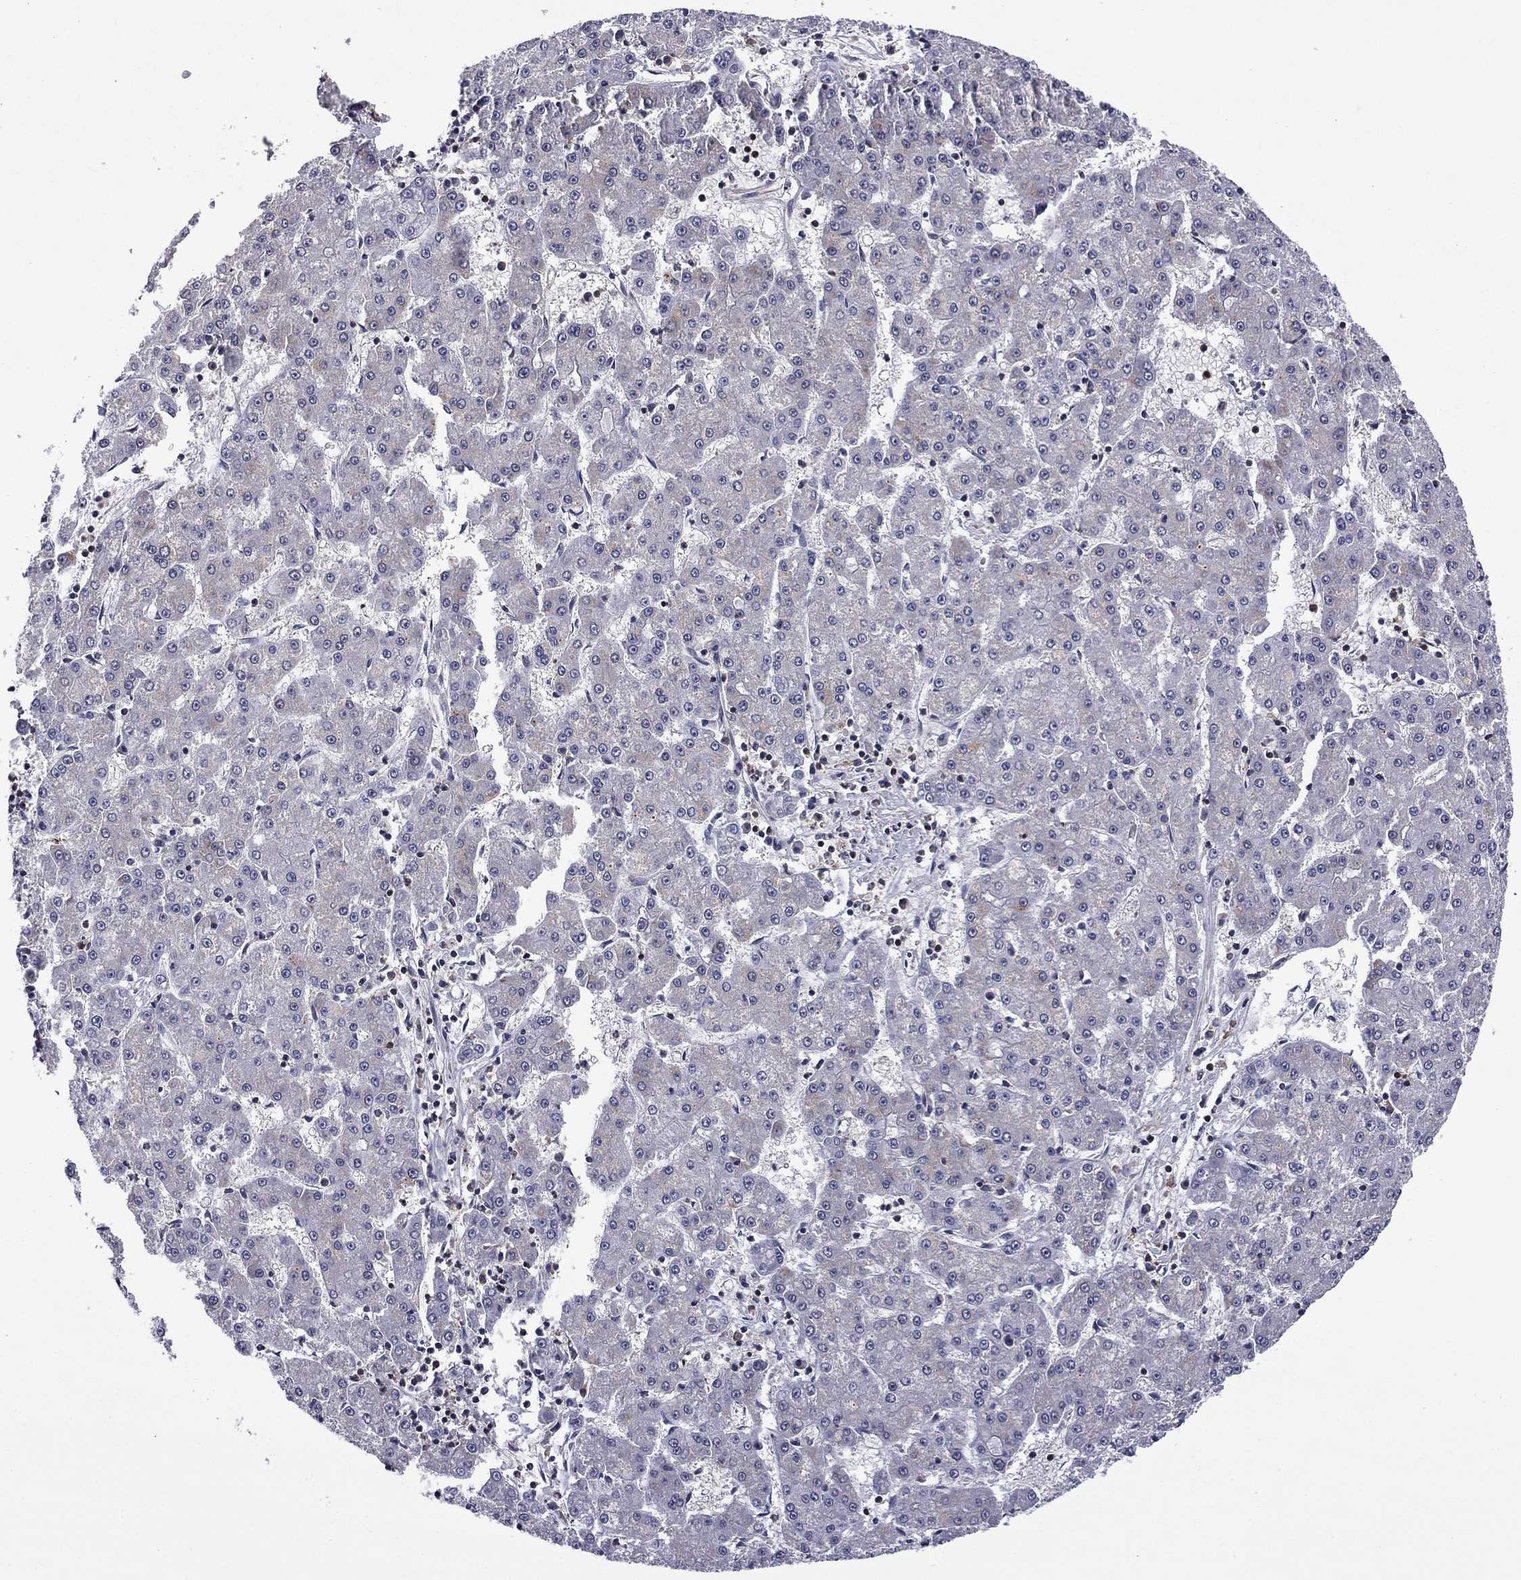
{"staining": {"intensity": "negative", "quantity": "none", "location": "none"}, "tissue": "liver cancer", "cell_type": "Tumor cells", "image_type": "cancer", "snomed": [{"axis": "morphology", "description": "Carcinoma, Hepatocellular, NOS"}, {"axis": "topography", "description": "Liver"}], "caption": "The photomicrograph shows no significant expression in tumor cells of hepatocellular carcinoma (liver). The staining is performed using DAB (3,3'-diaminobenzidine) brown chromogen with nuclei counter-stained in using hematoxylin.", "gene": "ARHGAP45", "patient": {"sex": "male", "age": 73}}